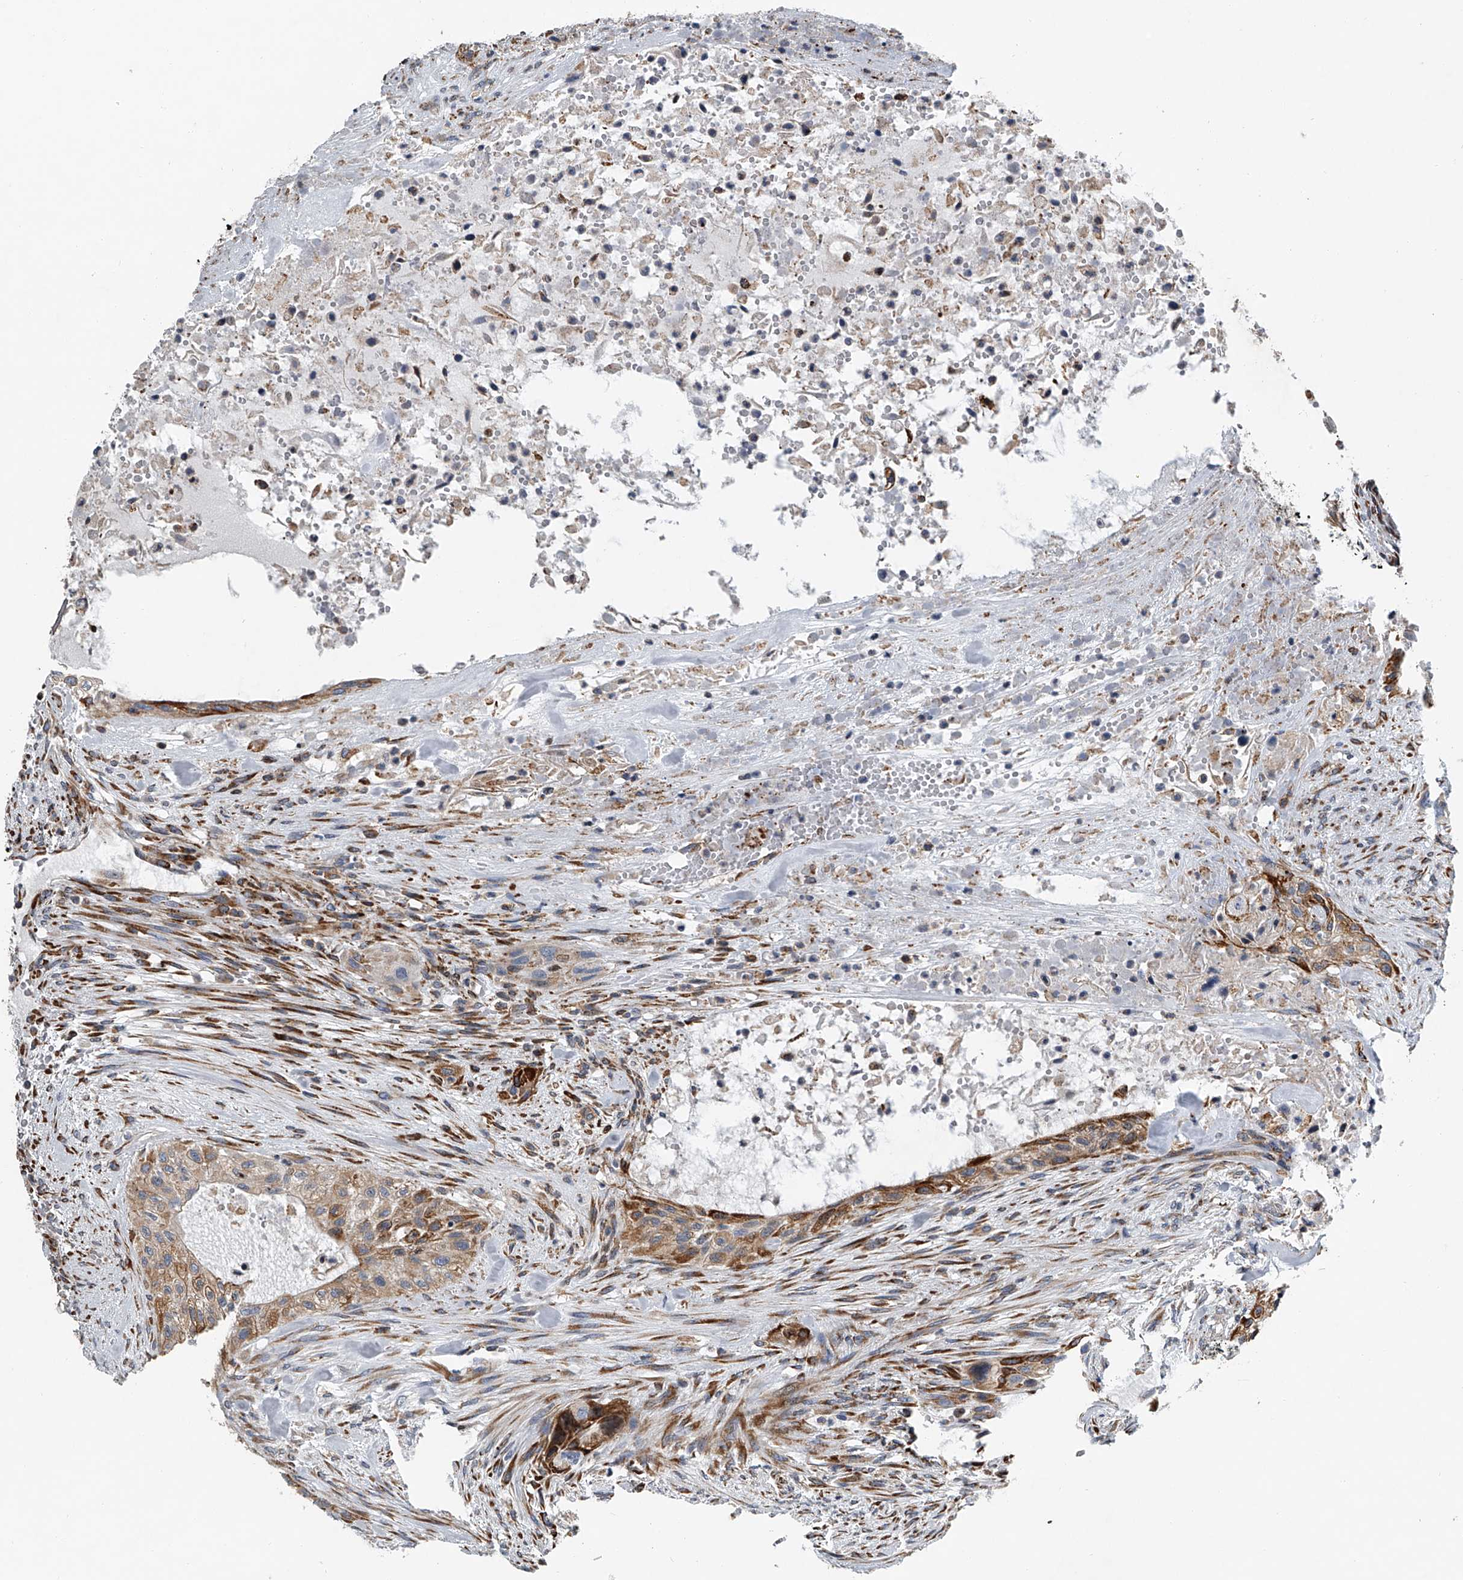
{"staining": {"intensity": "moderate", "quantity": "25%-75%", "location": "cytoplasmic/membranous"}, "tissue": "urothelial cancer", "cell_type": "Tumor cells", "image_type": "cancer", "snomed": [{"axis": "morphology", "description": "Urothelial carcinoma, High grade"}, {"axis": "topography", "description": "Urinary bladder"}], "caption": "Immunohistochemistry photomicrograph of high-grade urothelial carcinoma stained for a protein (brown), which shows medium levels of moderate cytoplasmic/membranous positivity in about 25%-75% of tumor cells.", "gene": "TMEM63C", "patient": {"sex": "male", "age": 35}}